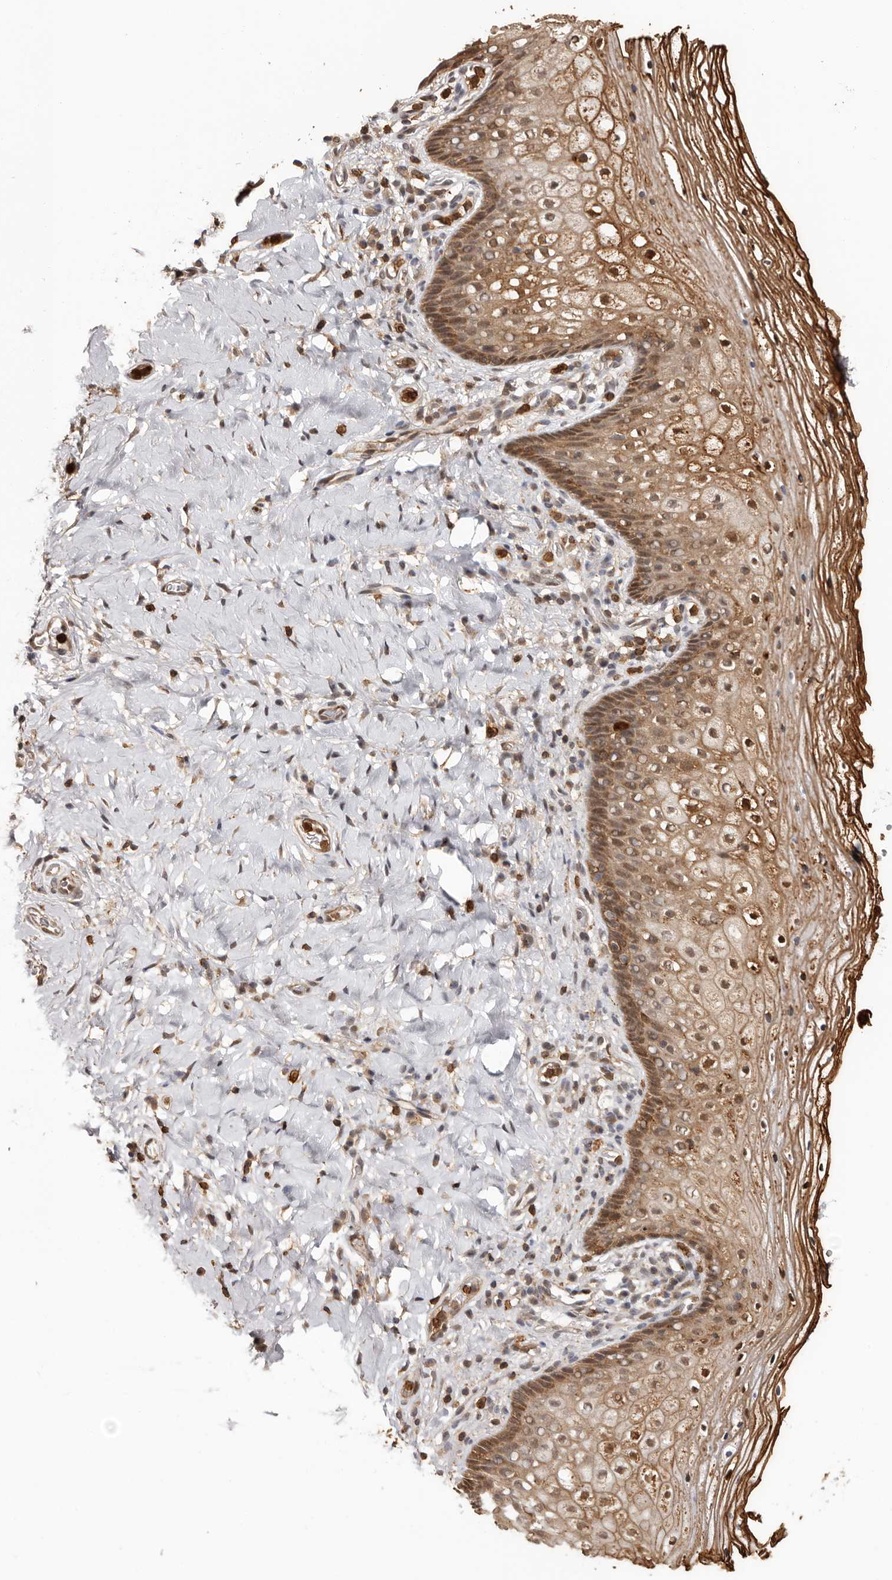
{"staining": {"intensity": "strong", "quantity": ">75%", "location": "cytoplasmic/membranous,nuclear"}, "tissue": "vagina", "cell_type": "Squamous epithelial cells", "image_type": "normal", "snomed": [{"axis": "morphology", "description": "Normal tissue, NOS"}, {"axis": "topography", "description": "Vagina"}], "caption": "The micrograph displays a brown stain indicating the presence of a protein in the cytoplasmic/membranous,nuclear of squamous epithelial cells in vagina. (Stains: DAB (3,3'-diaminobenzidine) in brown, nuclei in blue, Microscopy: brightfield microscopy at high magnification).", "gene": "PRR12", "patient": {"sex": "female", "age": 60}}